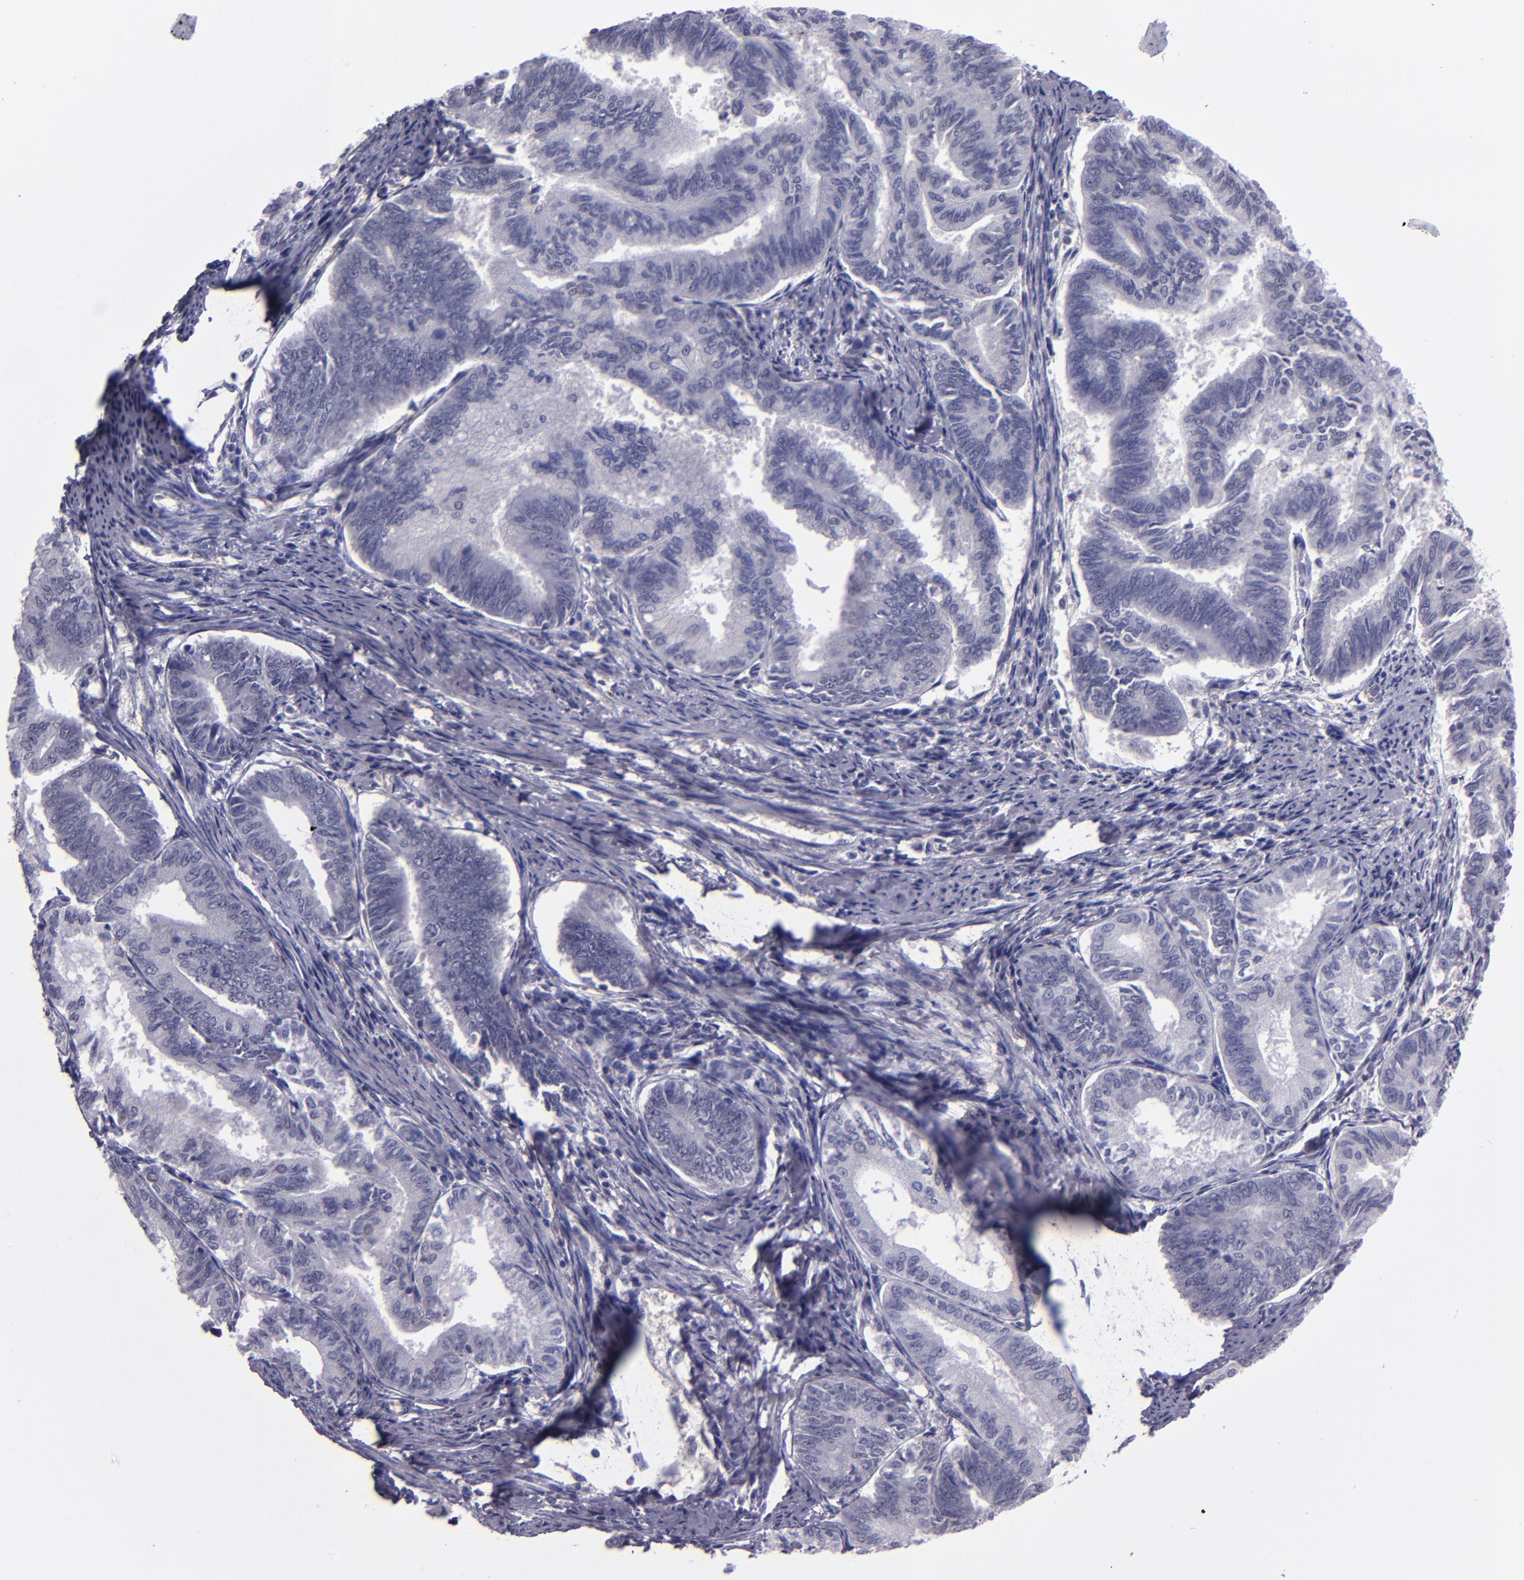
{"staining": {"intensity": "negative", "quantity": "none", "location": "none"}, "tissue": "endometrial cancer", "cell_type": "Tumor cells", "image_type": "cancer", "snomed": [{"axis": "morphology", "description": "Adenocarcinoma, NOS"}, {"axis": "topography", "description": "Endometrium"}], "caption": "This micrograph is of adenocarcinoma (endometrial) stained with immunohistochemistry (IHC) to label a protein in brown with the nuclei are counter-stained blue. There is no positivity in tumor cells. (DAB immunohistochemistry (IHC) with hematoxylin counter stain).", "gene": "CEBPE", "patient": {"sex": "female", "age": 86}}